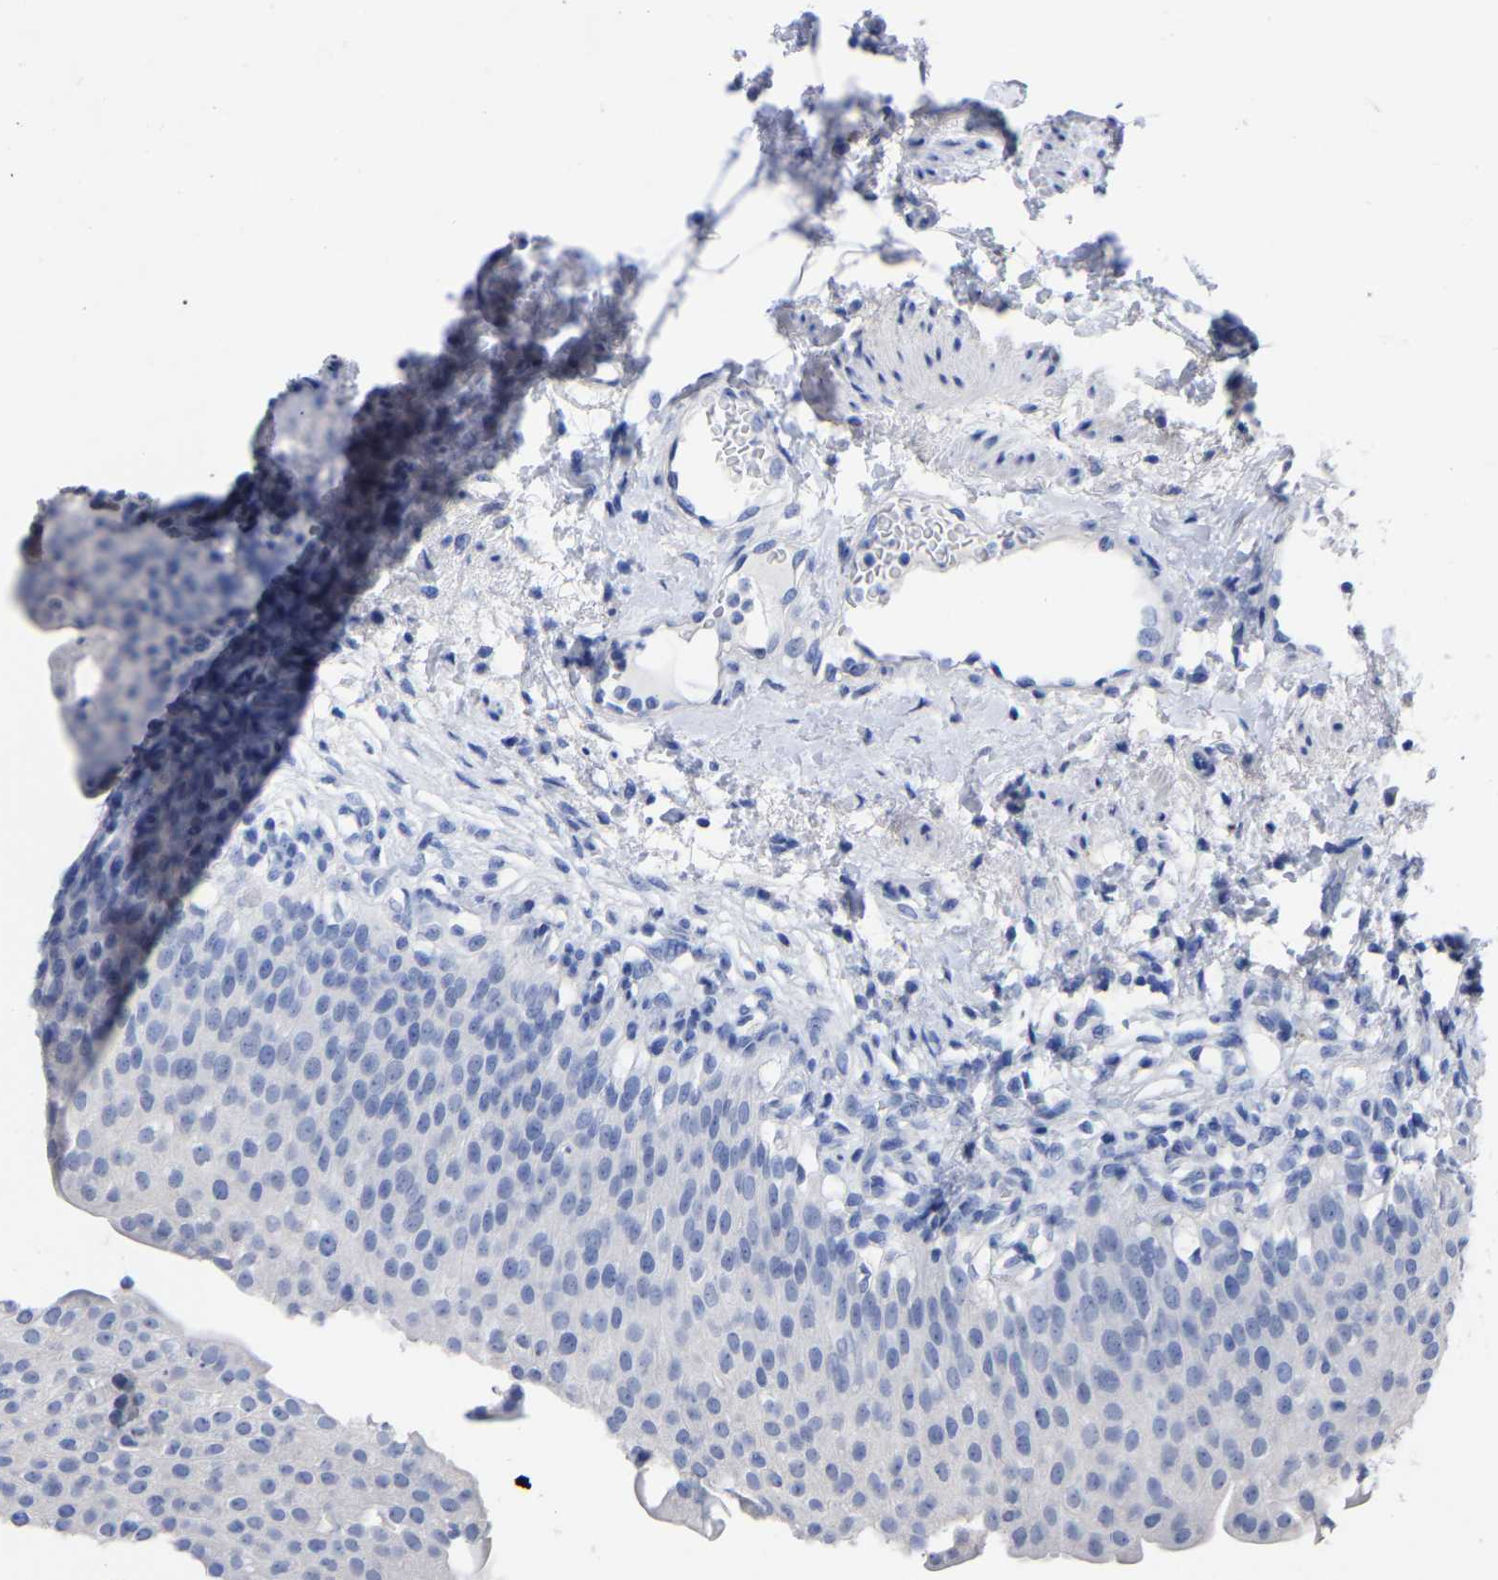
{"staining": {"intensity": "negative", "quantity": "none", "location": "none"}, "tissue": "urinary bladder", "cell_type": "Urothelial cells", "image_type": "normal", "snomed": [{"axis": "morphology", "description": "Normal tissue, NOS"}, {"axis": "topography", "description": "Urinary bladder"}], "caption": "Urothelial cells are negative for protein expression in unremarkable human urinary bladder. Brightfield microscopy of IHC stained with DAB (brown) and hematoxylin (blue), captured at high magnification.", "gene": "ANXA13", "patient": {"sex": "female", "age": 60}}